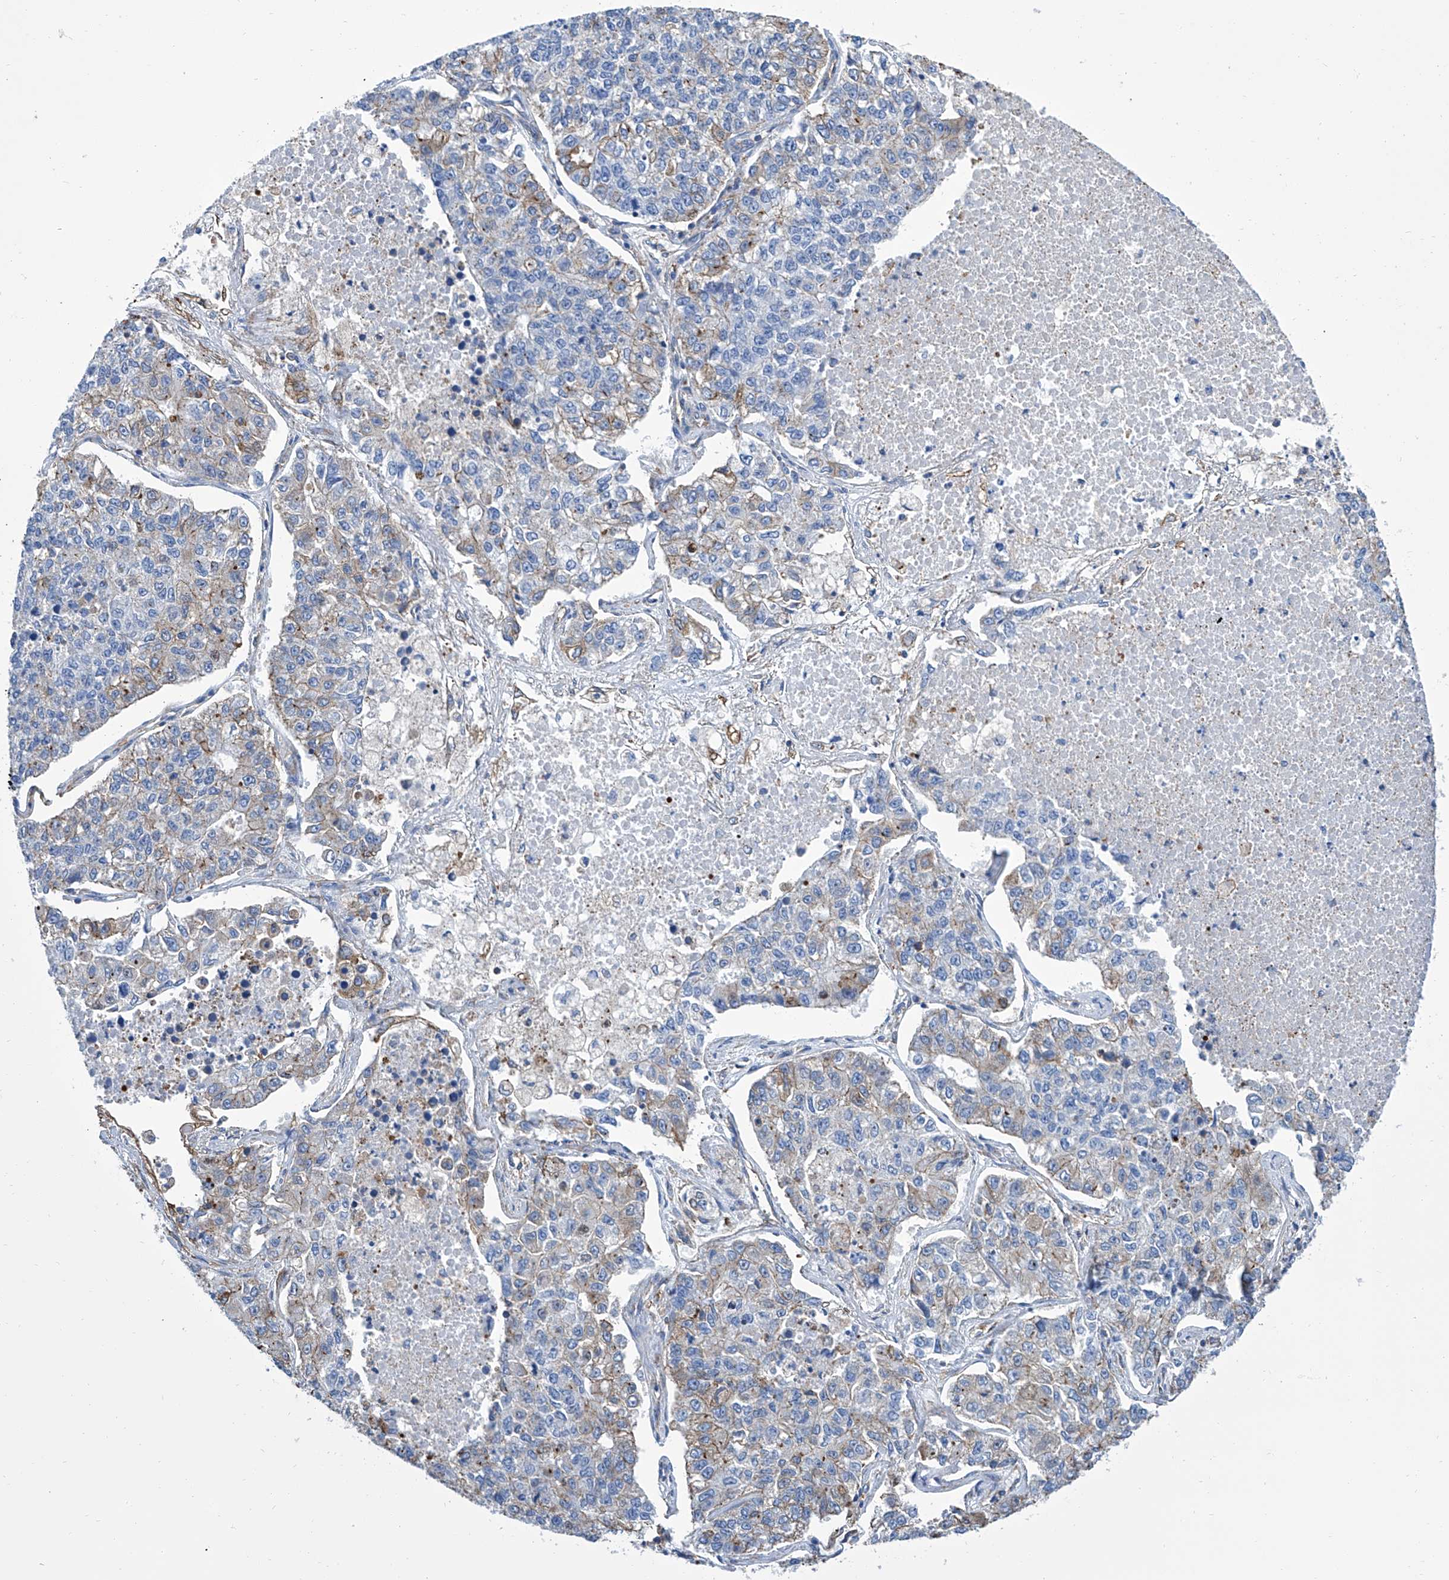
{"staining": {"intensity": "weak", "quantity": "<25%", "location": "cytoplasmic/membranous"}, "tissue": "lung cancer", "cell_type": "Tumor cells", "image_type": "cancer", "snomed": [{"axis": "morphology", "description": "Adenocarcinoma, NOS"}, {"axis": "topography", "description": "Lung"}], "caption": "Tumor cells show no significant protein staining in lung cancer (adenocarcinoma).", "gene": "GPT", "patient": {"sex": "male", "age": 49}}